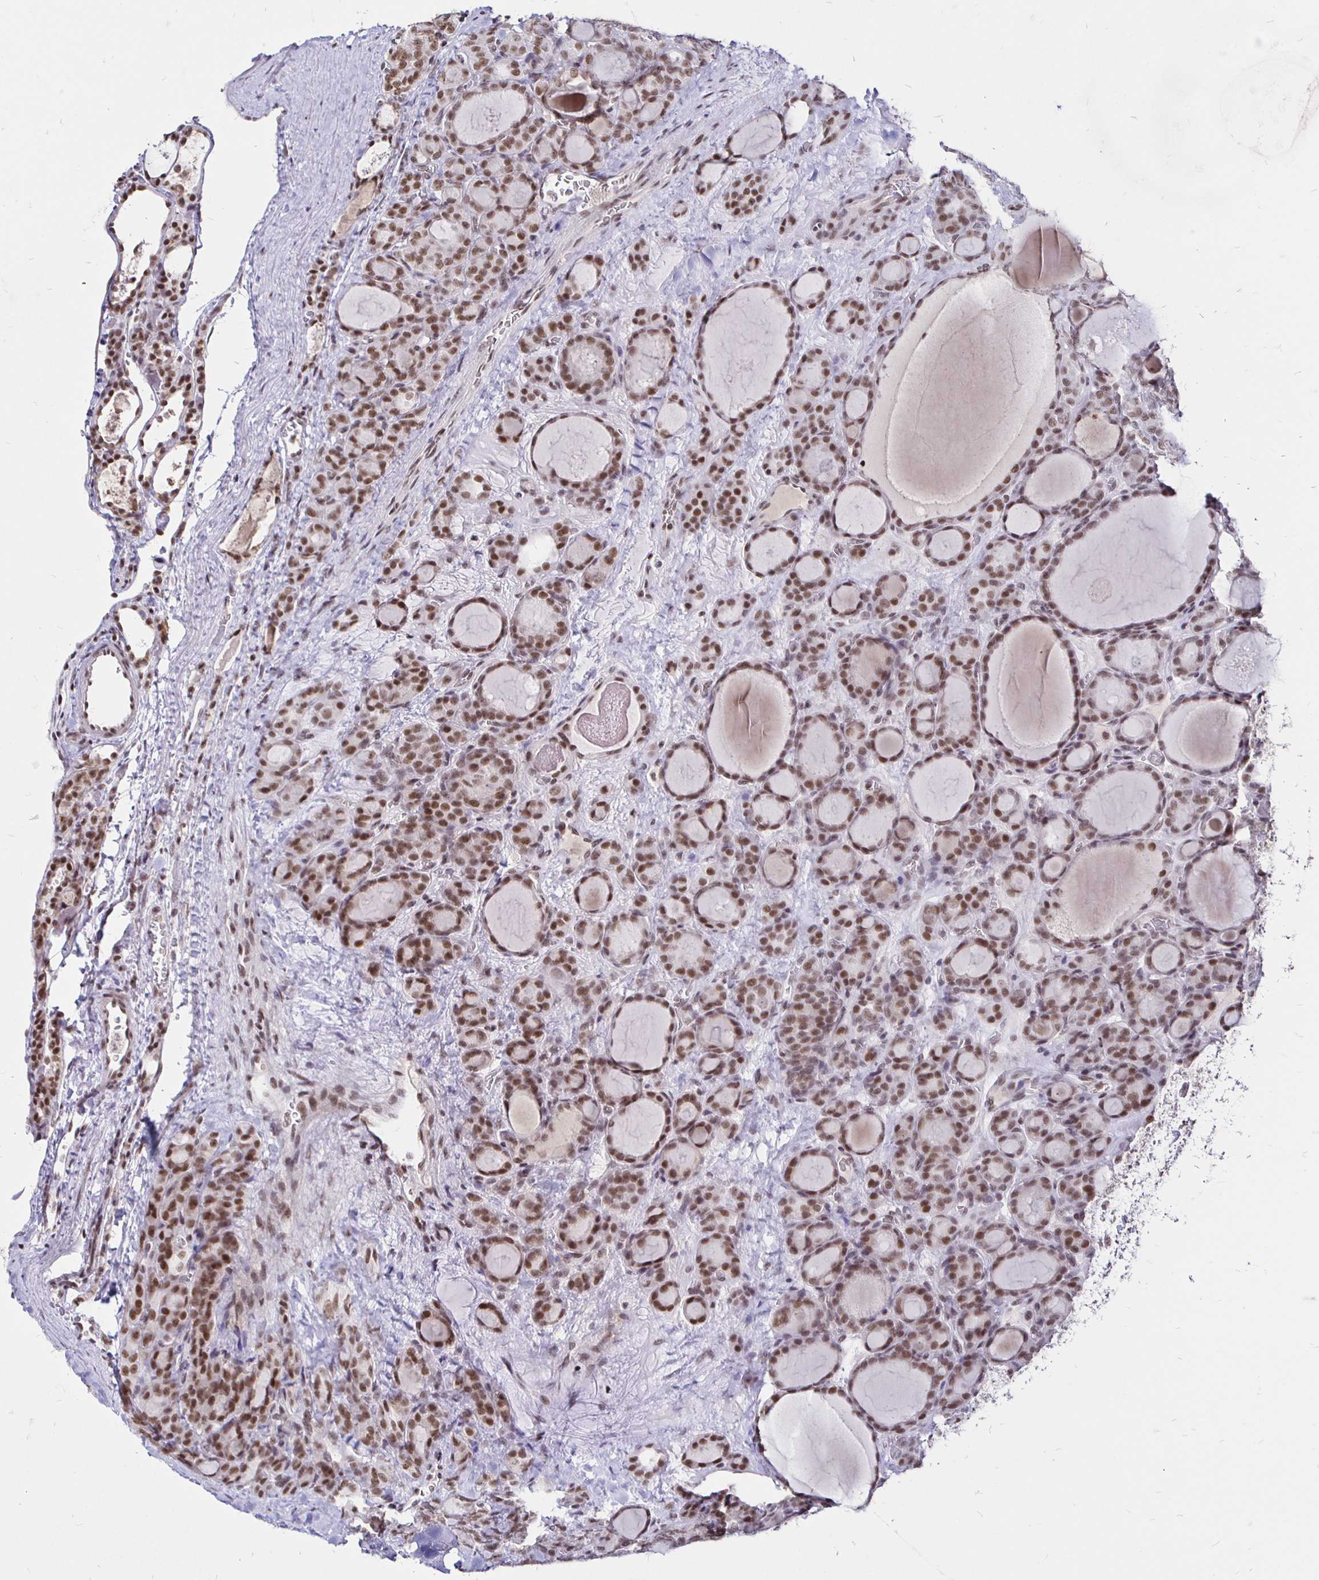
{"staining": {"intensity": "moderate", "quantity": ">75%", "location": "nuclear"}, "tissue": "thyroid cancer", "cell_type": "Tumor cells", "image_type": "cancer", "snomed": [{"axis": "morphology", "description": "Normal tissue, NOS"}, {"axis": "morphology", "description": "Follicular adenoma carcinoma, NOS"}, {"axis": "topography", "description": "Thyroid gland"}], "caption": "Follicular adenoma carcinoma (thyroid) tissue shows moderate nuclear staining in approximately >75% of tumor cells (Brightfield microscopy of DAB IHC at high magnification).", "gene": "SIN3A", "patient": {"sex": "female", "age": 31}}